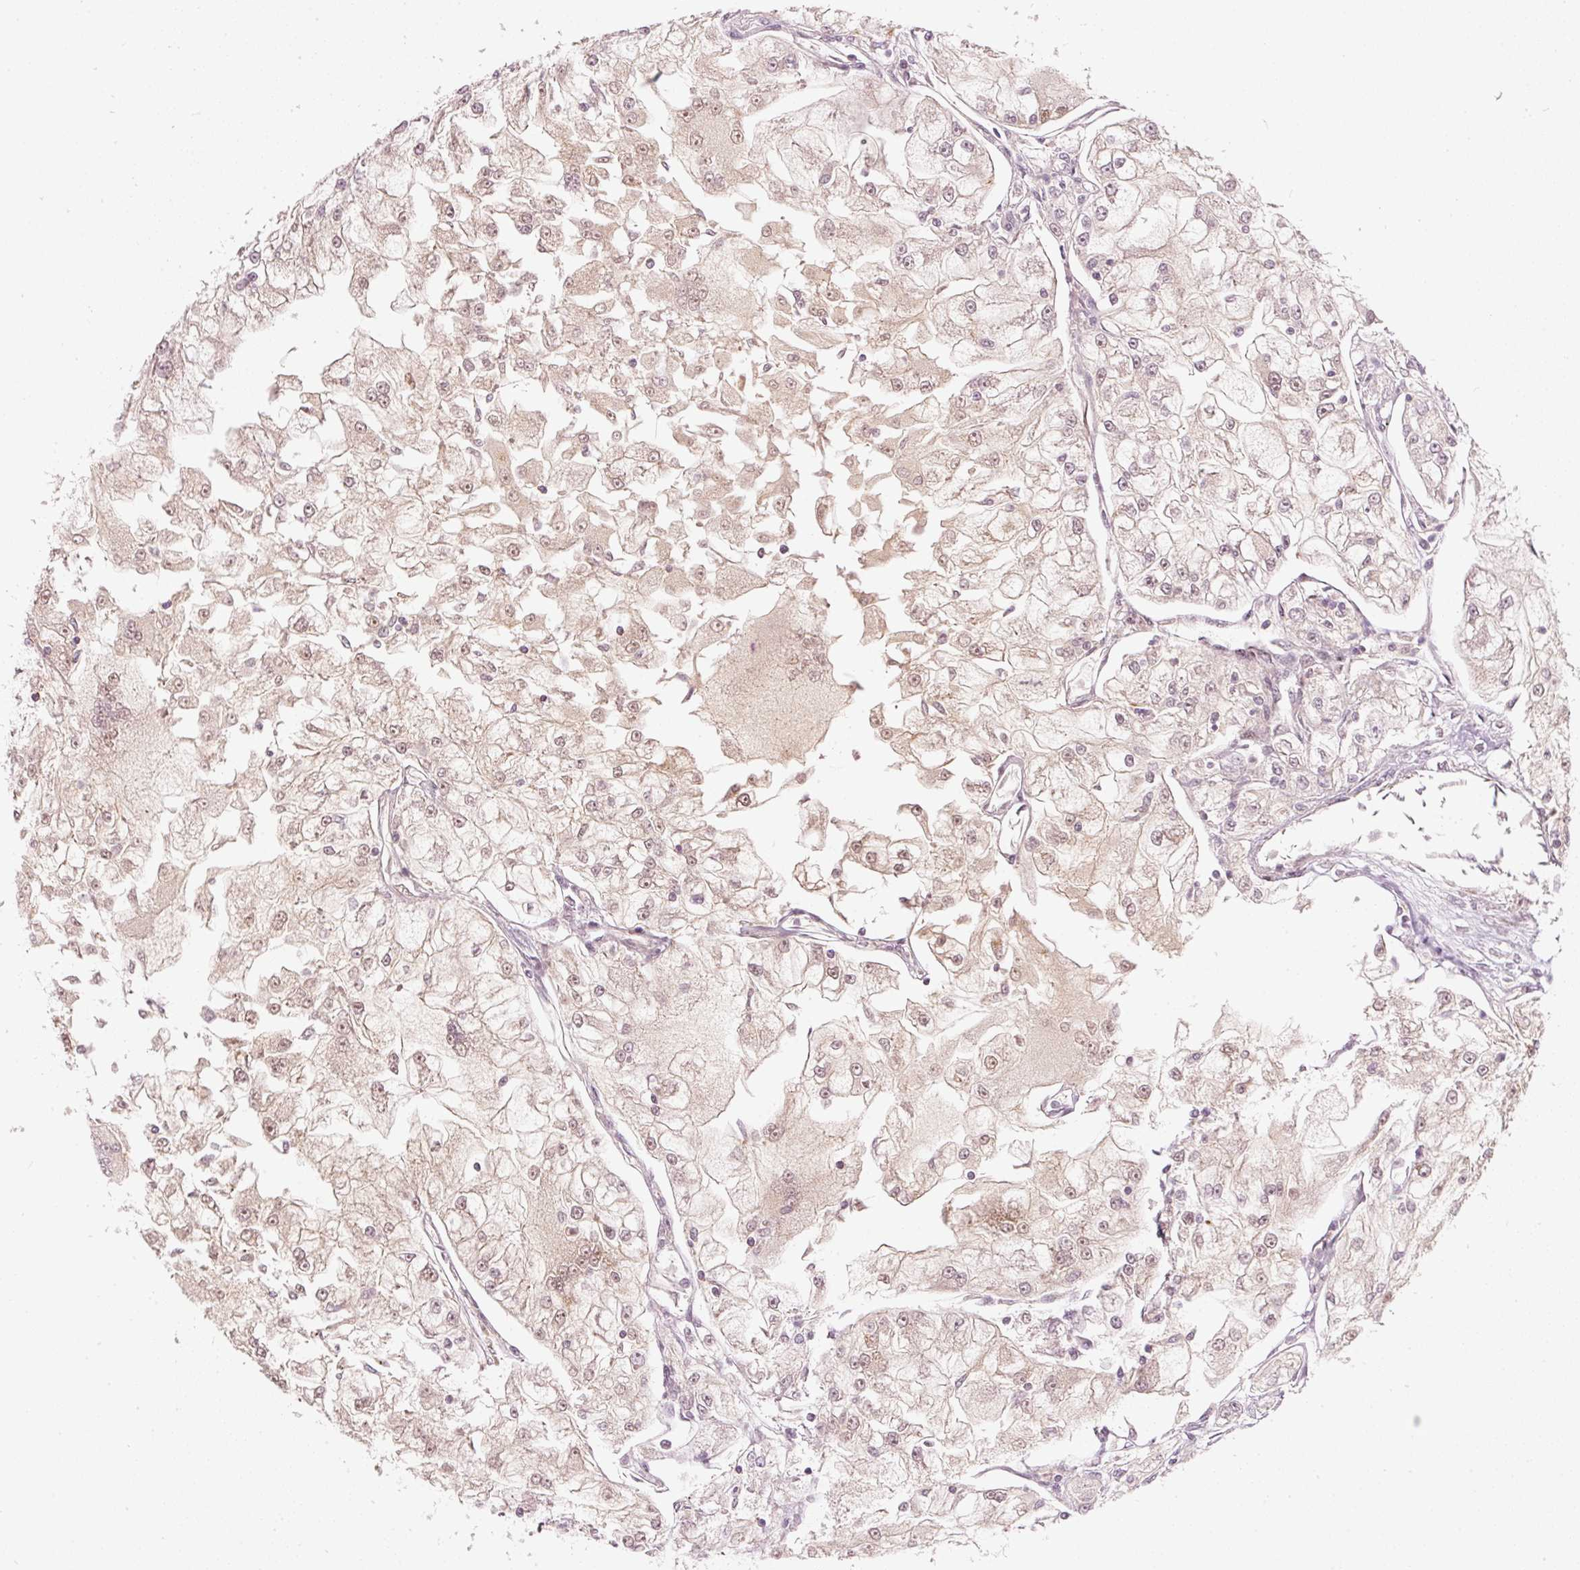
{"staining": {"intensity": "moderate", "quantity": "25%-75%", "location": "nuclear"}, "tissue": "renal cancer", "cell_type": "Tumor cells", "image_type": "cancer", "snomed": [{"axis": "morphology", "description": "Adenocarcinoma, NOS"}, {"axis": "topography", "description": "Kidney"}], "caption": "There is medium levels of moderate nuclear expression in tumor cells of renal adenocarcinoma, as demonstrated by immunohistochemical staining (brown color).", "gene": "THOC6", "patient": {"sex": "female", "age": 72}}